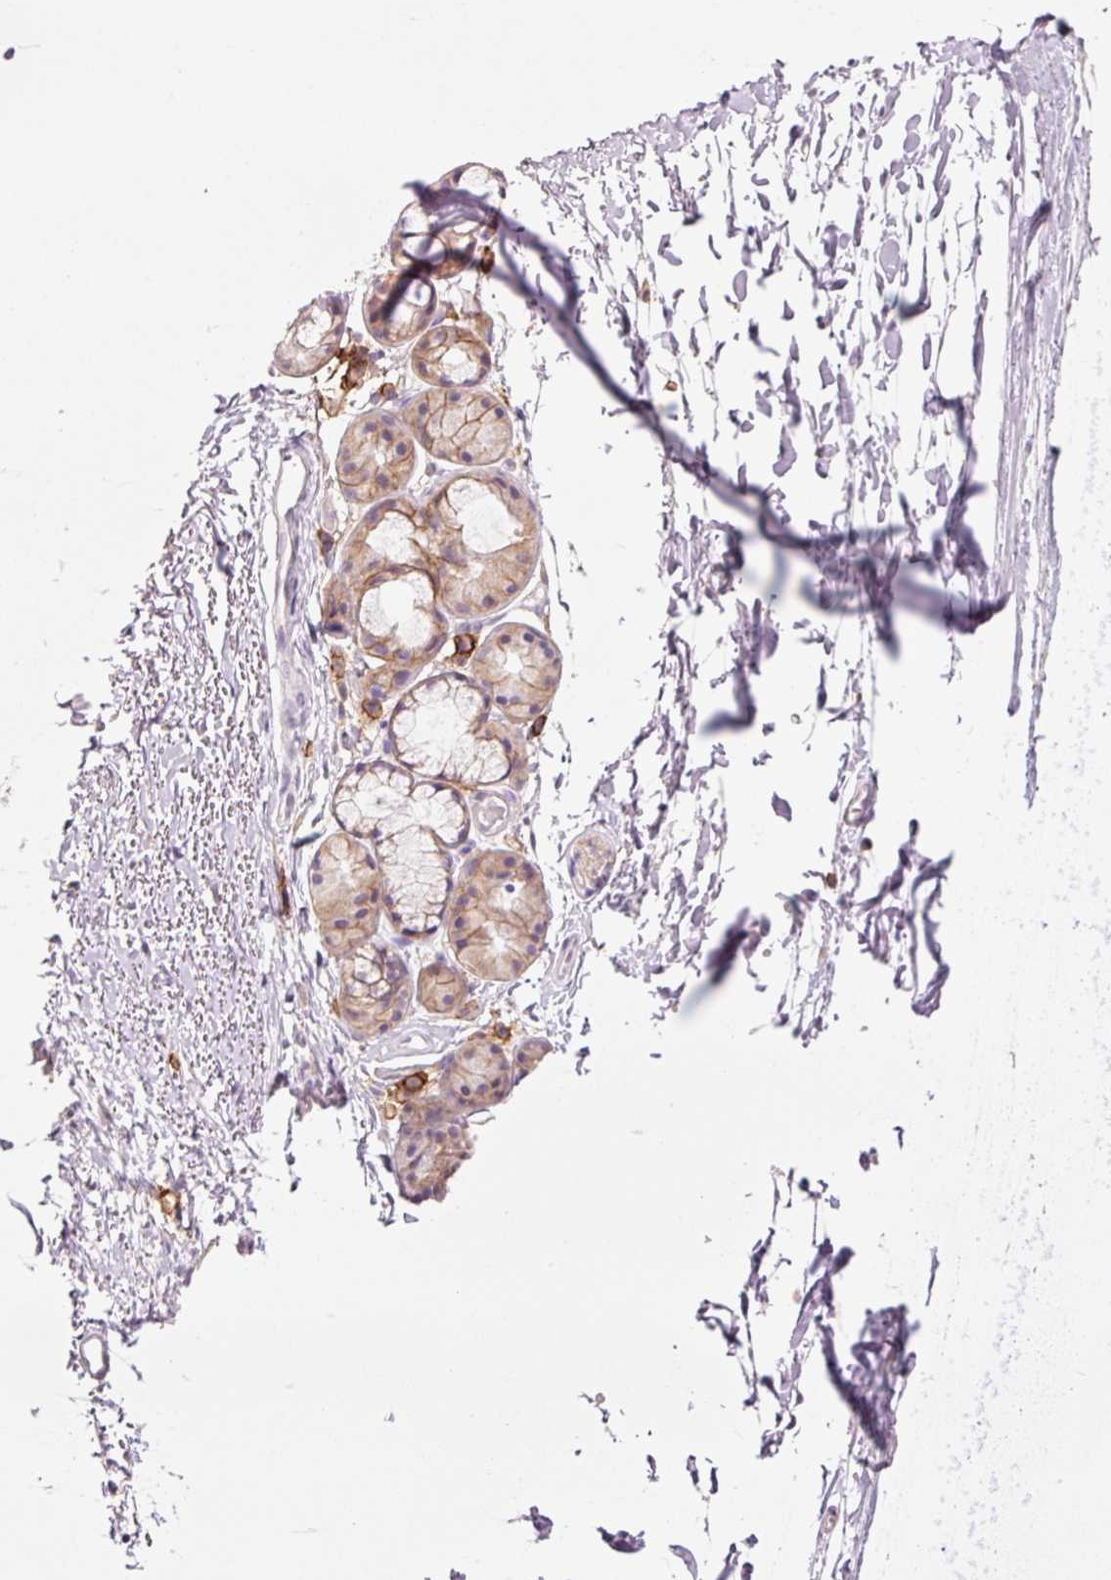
{"staining": {"intensity": "negative", "quantity": "none", "location": "none"}, "tissue": "adipose tissue", "cell_type": "Adipocytes", "image_type": "normal", "snomed": [{"axis": "morphology", "description": "Normal tissue, NOS"}, {"axis": "topography", "description": "Cartilage tissue"}, {"axis": "topography", "description": "Nasopharynx"}], "caption": "Immunohistochemistry (IHC) of normal adipose tissue reveals no staining in adipocytes.", "gene": "SLC1A4", "patient": {"sex": "male", "age": 56}}